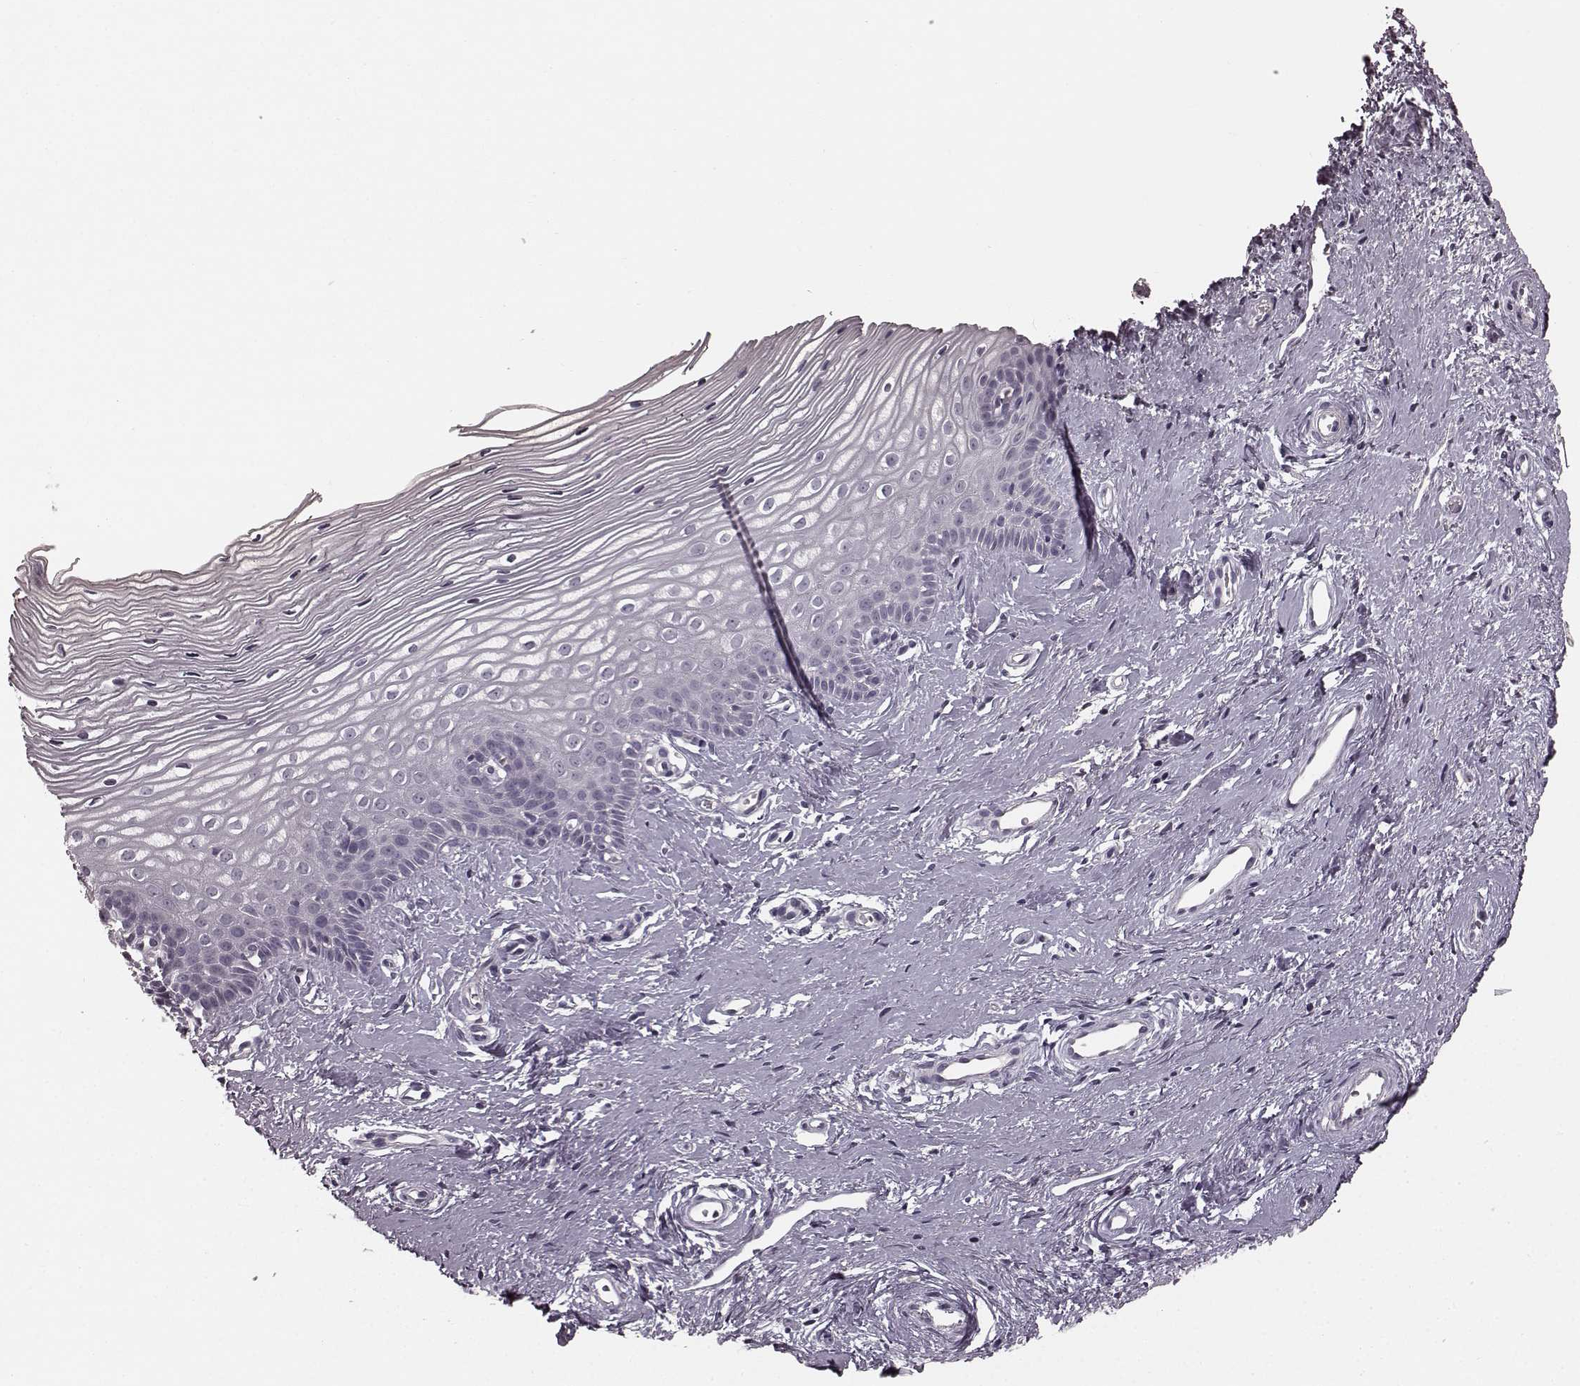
{"staining": {"intensity": "negative", "quantity": "none", "location": "none"}, "tissue": "cervix", "cell_type": "Glandular cells", "image_type": "normal", "snomed": [{"axis": "morphology", "description": "Normal tissue, NOS"}, {"axis": "topography", "description": "Cervix"}], "caption": "Cervix stained for a protein using immunohistochemistry (IHC) exhibits no positivity glandular cells.", "gene": "RIT2", "patient": {"sex": "female", "age": 40}}